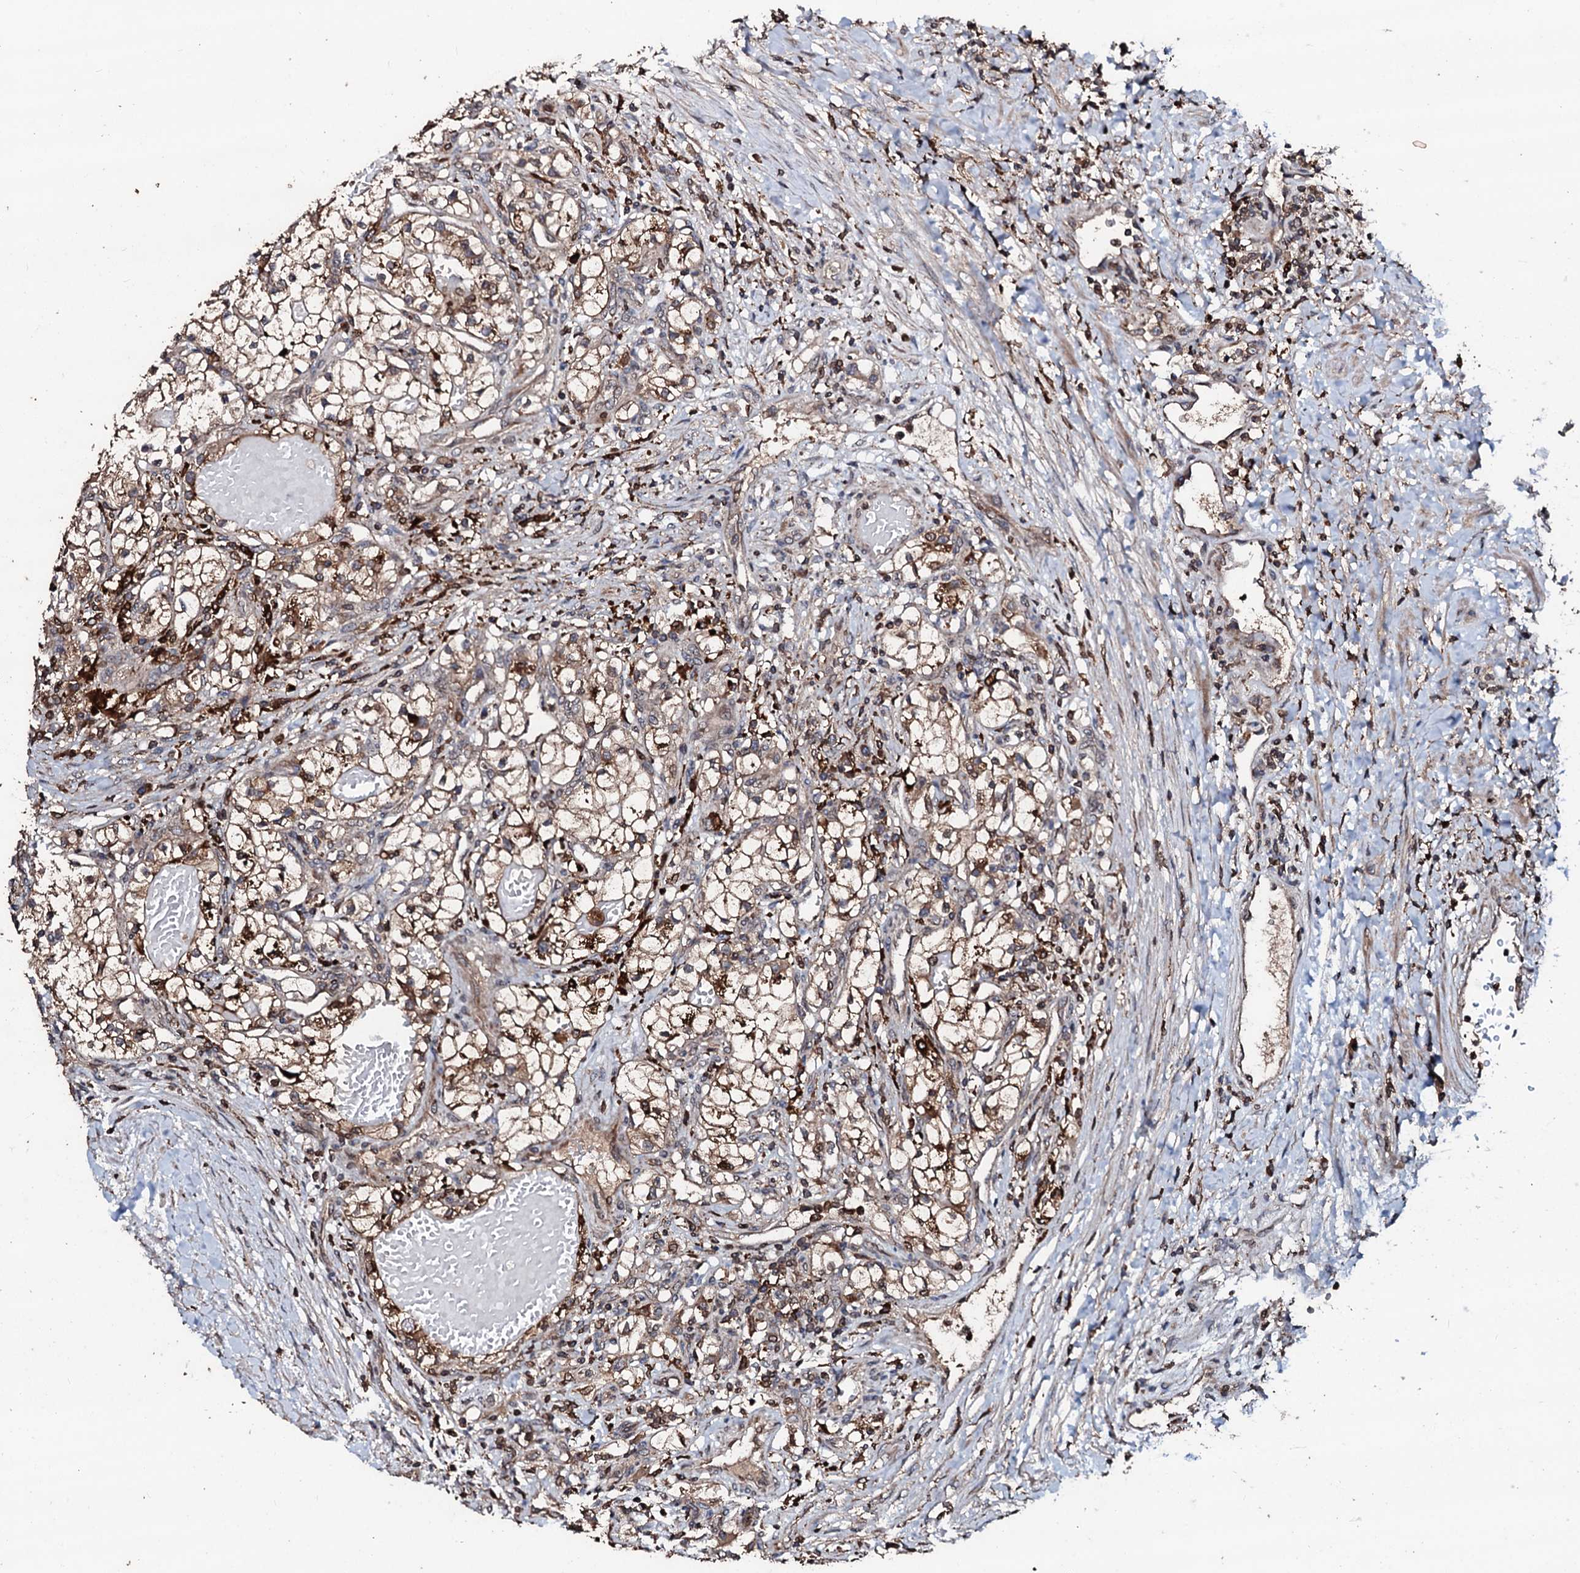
{"staining": {"intensity": "moderate", "quantity": ">75%", "location": "cytoplasmic/membranous"}, "tissue": "renal cancer", "cell_type": "Tumor cells", "image_type": "cancer", "snomed": [{"axis": "morphology", "description": "Normal tissue, NOS"}, {"axis": "morphology", "description": "Adenocarcinoma, NOS"}, {"axis": "topography", "description": "Kidney"}], "caption": "A medium amount of moderate cytoplasmic/membranous expression is appreciated in about >75% of tumor cells in adenocarcinoma (renal) tissue.", "gene": "SDHAF2", "patient": {"sex": "male", "age": 68}}